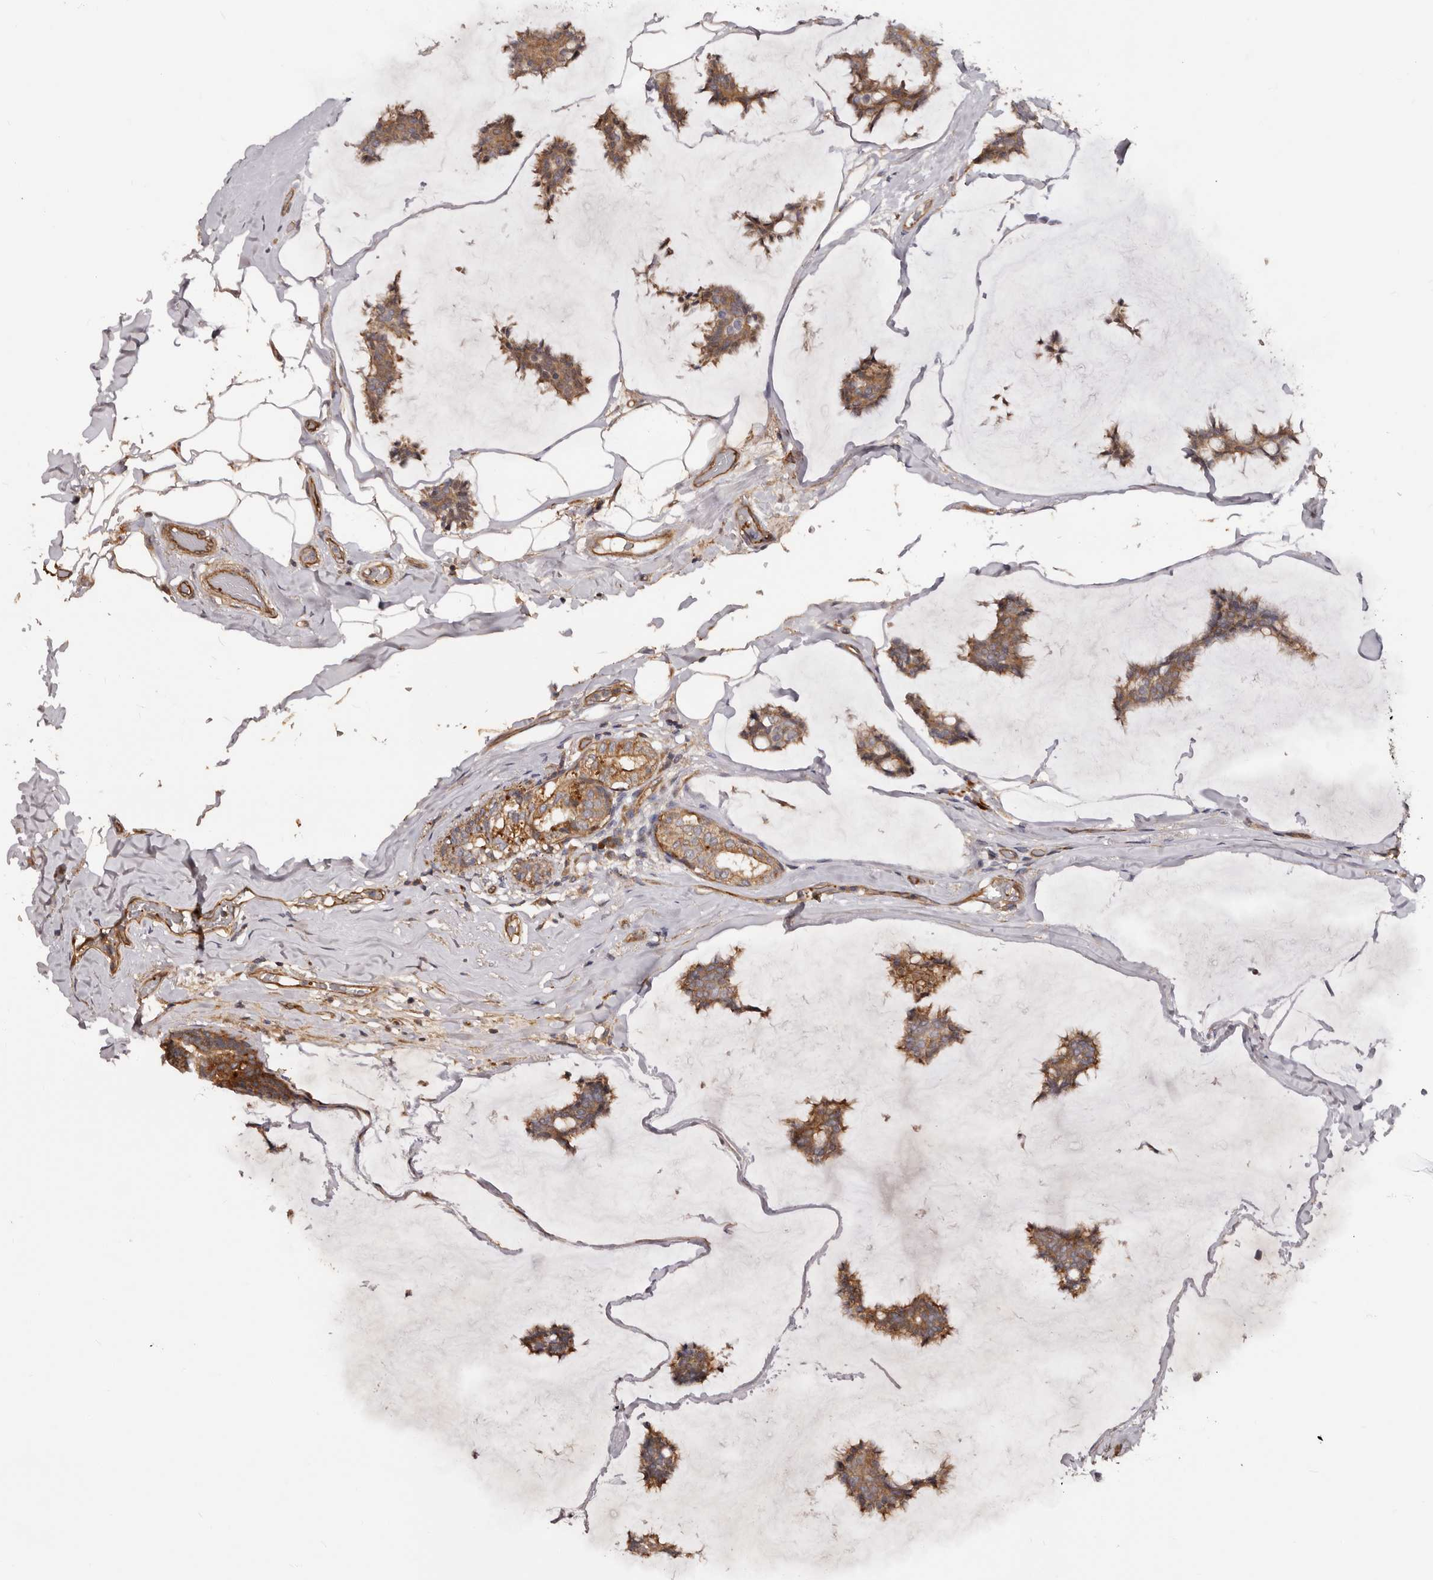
{"staining": {"intensity": "moderate", "quantity": ">75%", "location": "cytoplasmic/membranous"}, "tissue": "breast cancer", "cell_type": "Tumor cells", "image_type": "cancer", "snomed": [{"axis": "morphology", "description": "Duct carcinoma"}, {"axis": "topography", "description": "Breast"}], "caption": "Immunohistochemical staining of human breast infiltrating ductal carcinoma displays medium levels of moderate cytoplasmic/membranous expression in approximately >75% of tumor cells.", "gene": "GTPBP1", "patient": {"sex": "female", "age": 93}}